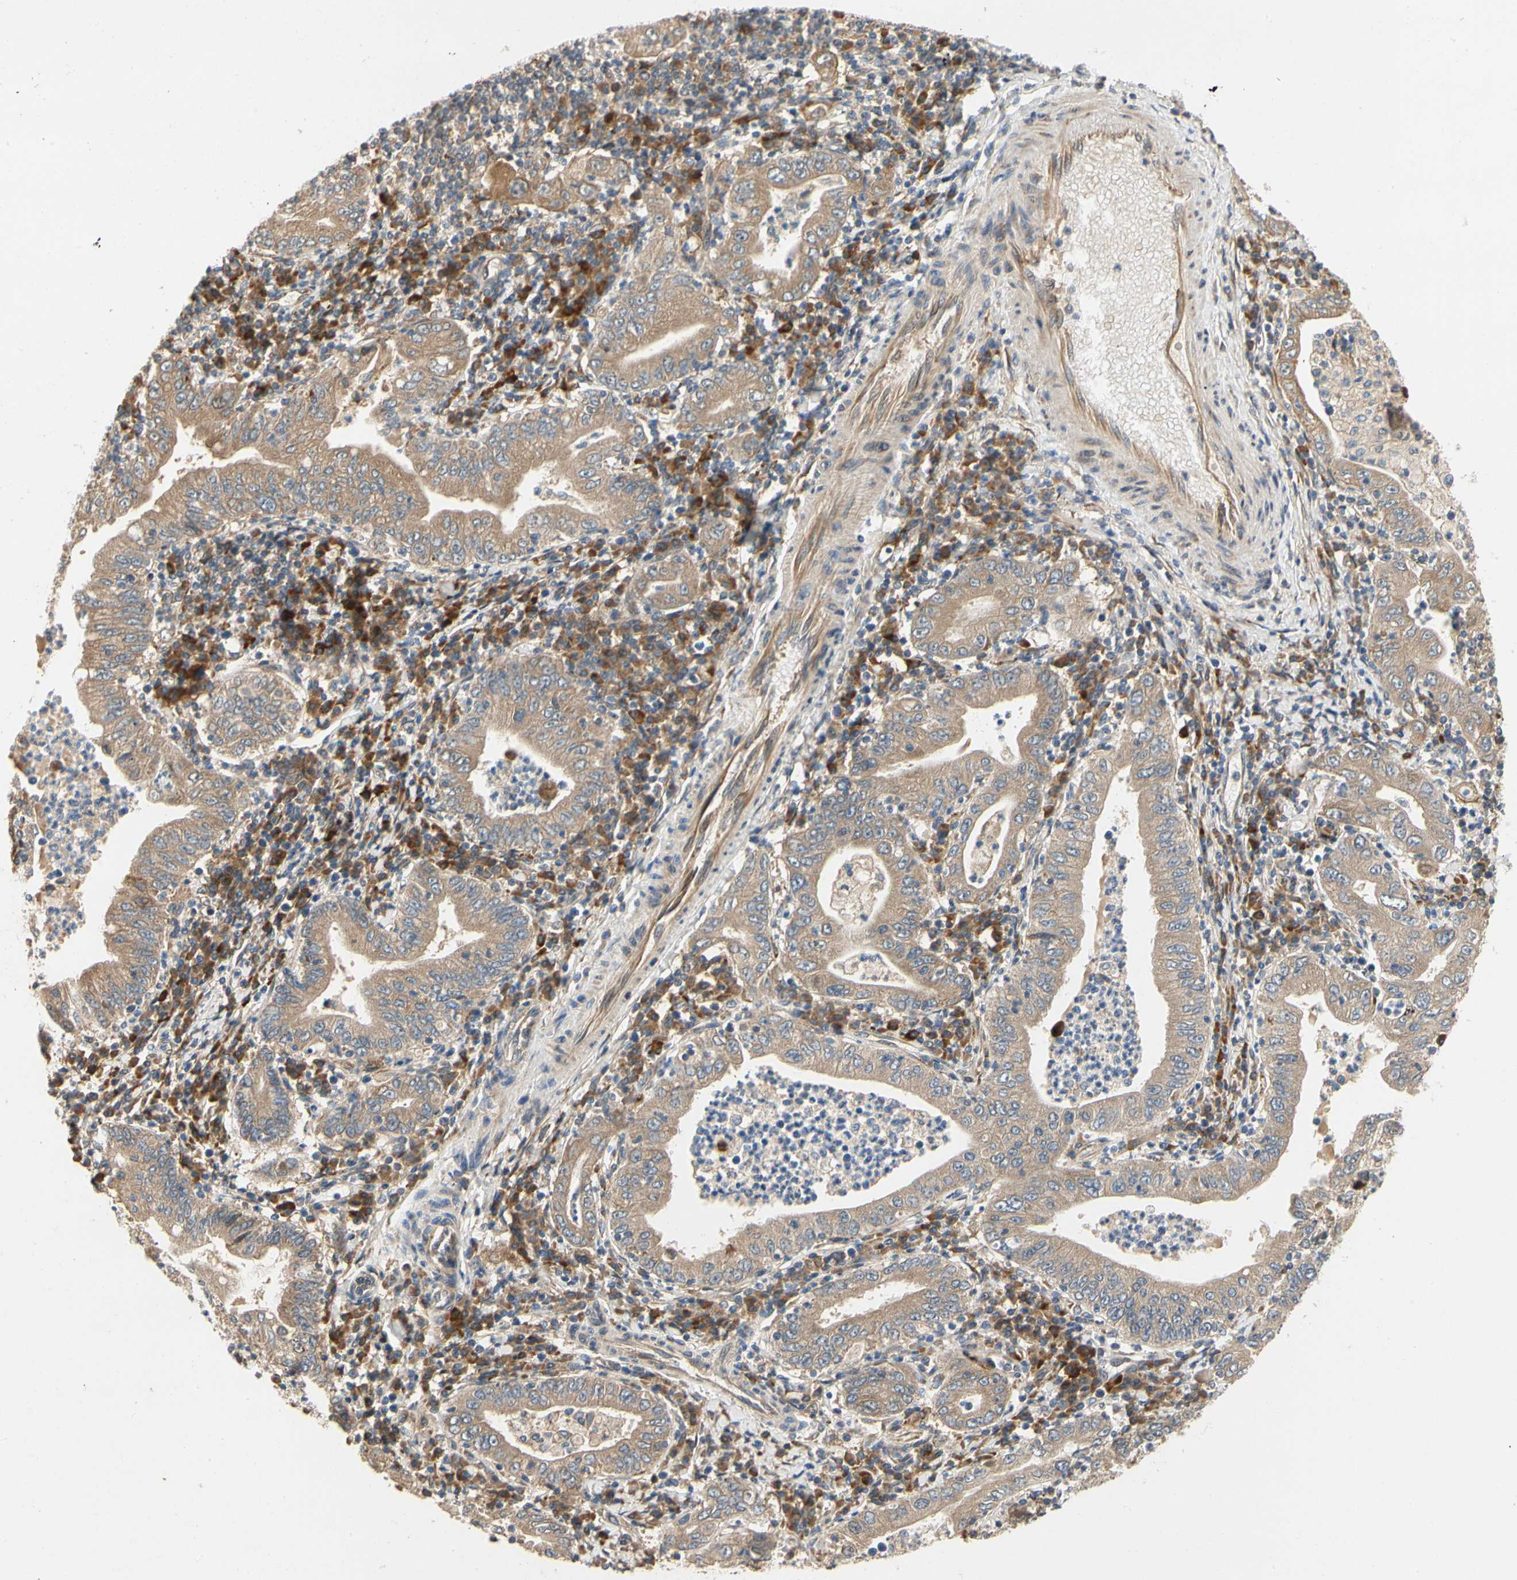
{"staining": {"intensity": "moderate", "quantity": ">75%", "location": "cytoplasmic/membranous"}, "tissue": "stomach cancer", "cell_type": "Tumor cells", "image_type": "cancer", "snomed": [{"axis": "morphology", "description": "Normal tissue, NOS"}, {"axis": "morphology", "description": "Adenocarcinoma, NOS"}, {"axis": "topography", "description": "Esophagus"}, {"axis": "topography", "description": "Stomach, upper"}, {"axis": "topography", "description": "Peripheral nerve tissue"}], "caption": "Immunohistochemistry (IHC) micrograph of neoplastic tissue: stomach cancer (adenocarcinoma) stained using IHC exhibits medium levels of moderate protein expression localized specifically in the cytoplasmic/membranous of tumor cells, appearing as a cytoplasmic/membranous brown color.", "gene": "TDRP", "patient": {"sex": "male", "age": 62}}